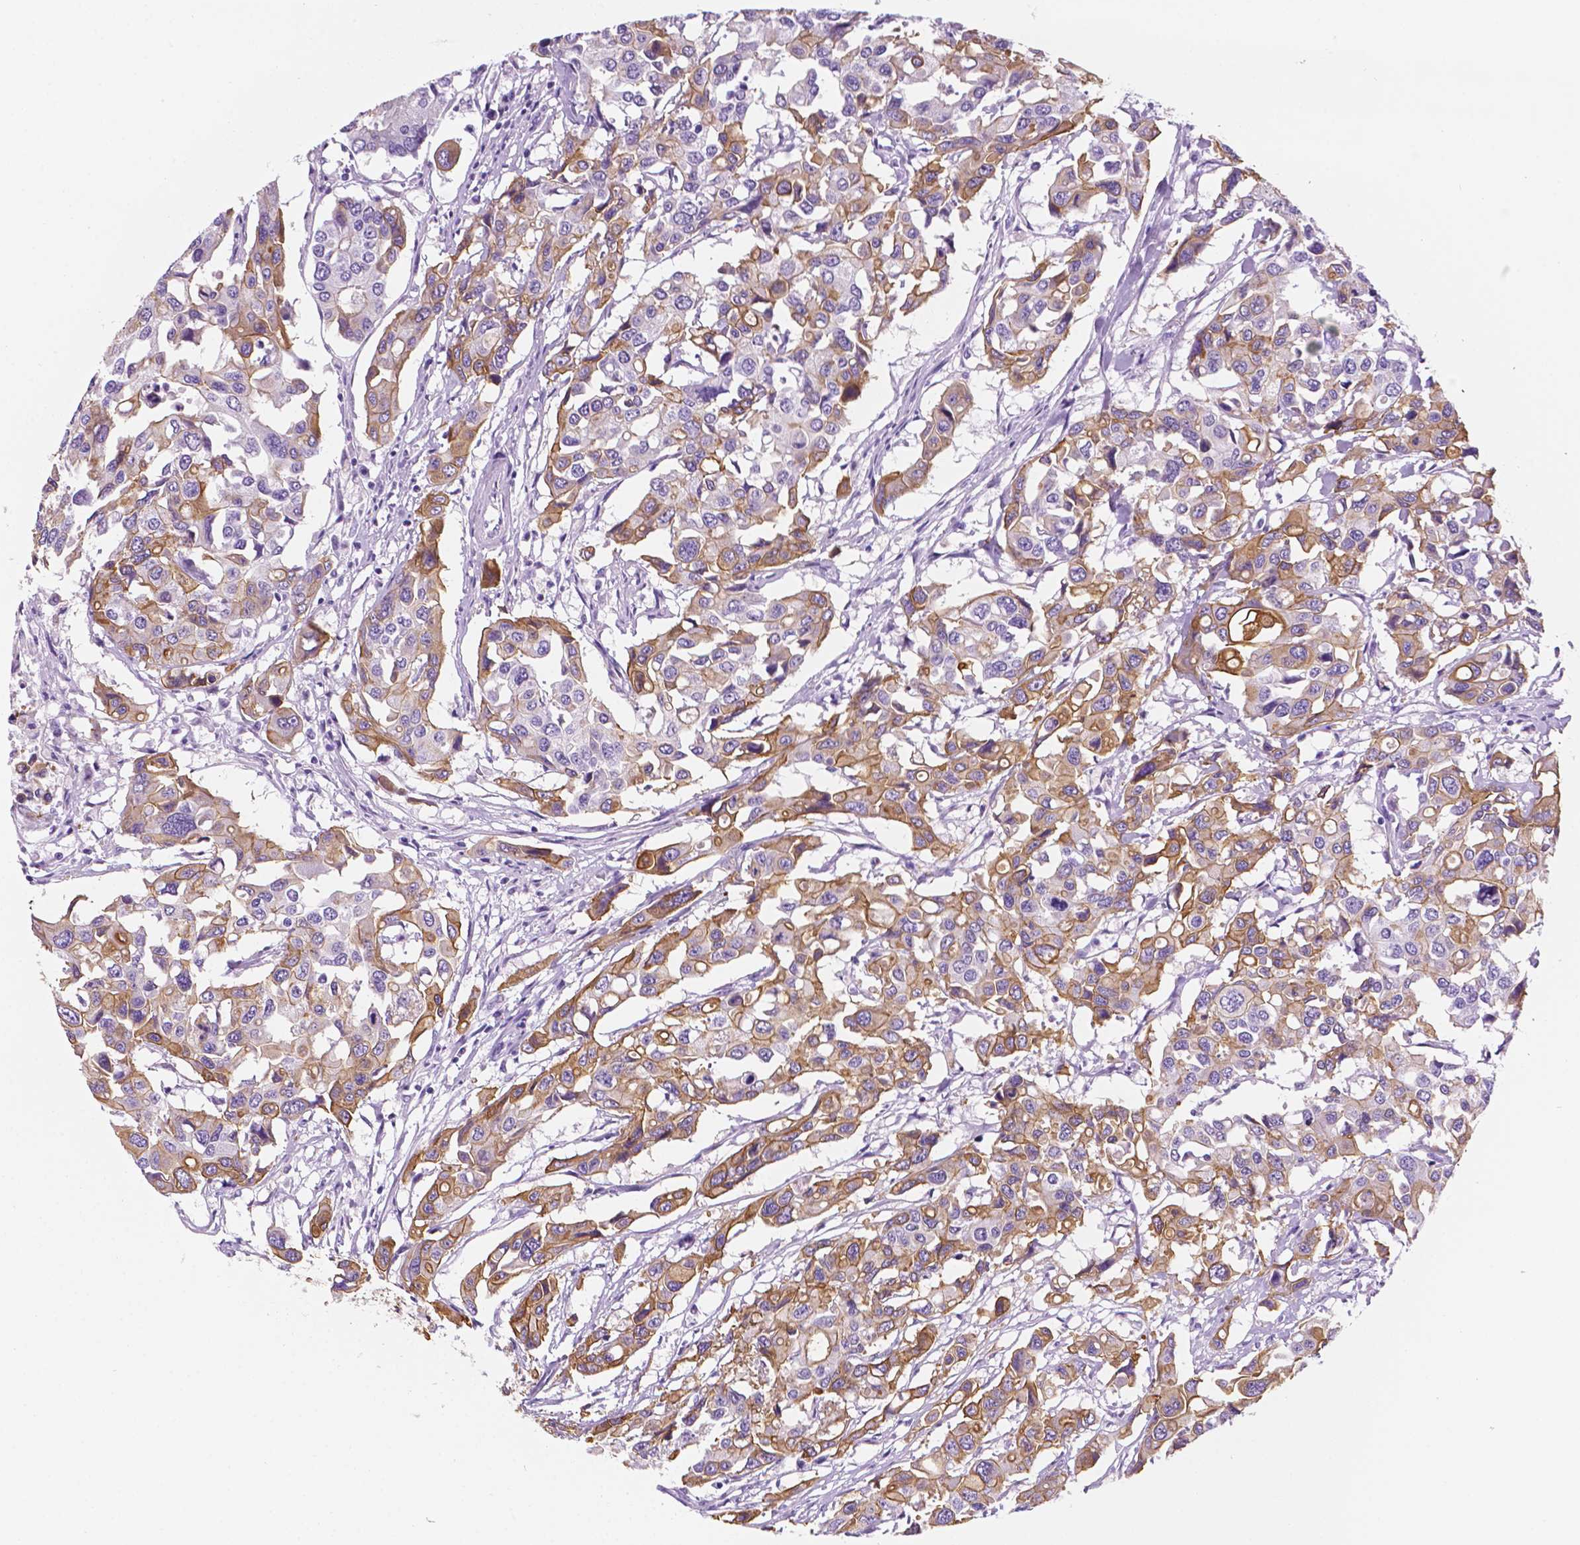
{"staining": {"intensity": "moderate", "quantity": "25%-75%", "location": "cytoplasmic/membranous"}, "tissue": "colorectal cancer", "cell_type": "Tumor cells", "image_type": "cancer", "snomed": [{"axis": "morphology", "description": "Adenocarcinoma, NOS"}, {"axis": "topography", "description": "Colon"}], "caption": "Adenocarcinoma (colorectal) stained for a protein demonstrates moderate cytoplasmic/membranous positivity in tumor cells.", "gene": "PPL", "patient": {"sex": "male", "age": 77}}